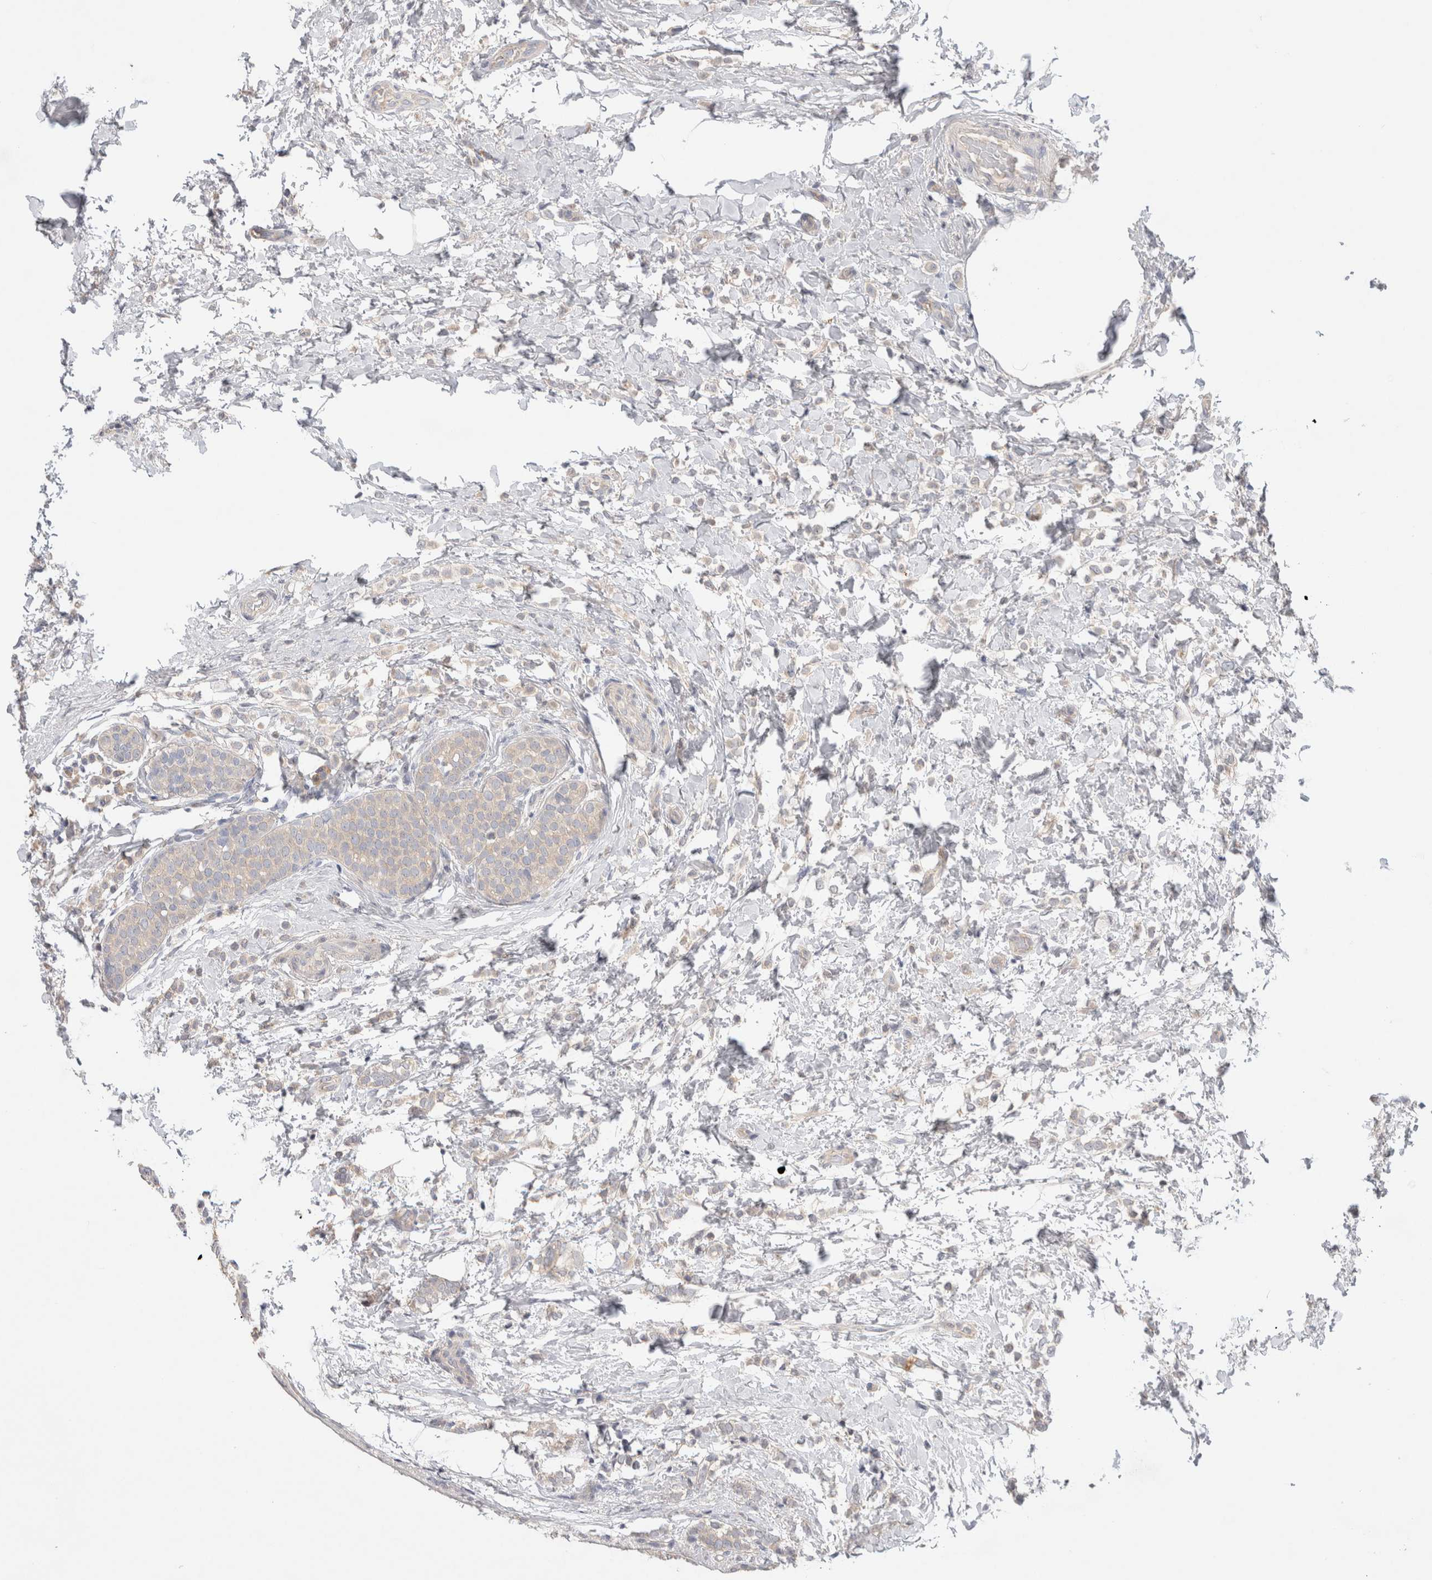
{"staining": {"intensity": "weak", "quantity": "<25%", "location": "cytoplasmic/membranous"}, "tissue": "breast cancer", "cell_type": "Tumor cells", "image_type": "cancer", "snomed": [{"axis": "morphology", "description": "Lobular carcinoma"}, {"axis": "topography", "description": "Breast"}], "caption": "Immunohistochemical staining of human breast lobular carcinoma shows no significant staining in tumor cells.", "gene": "CERS3", "patient": {"sex": "female", "age": 50}}